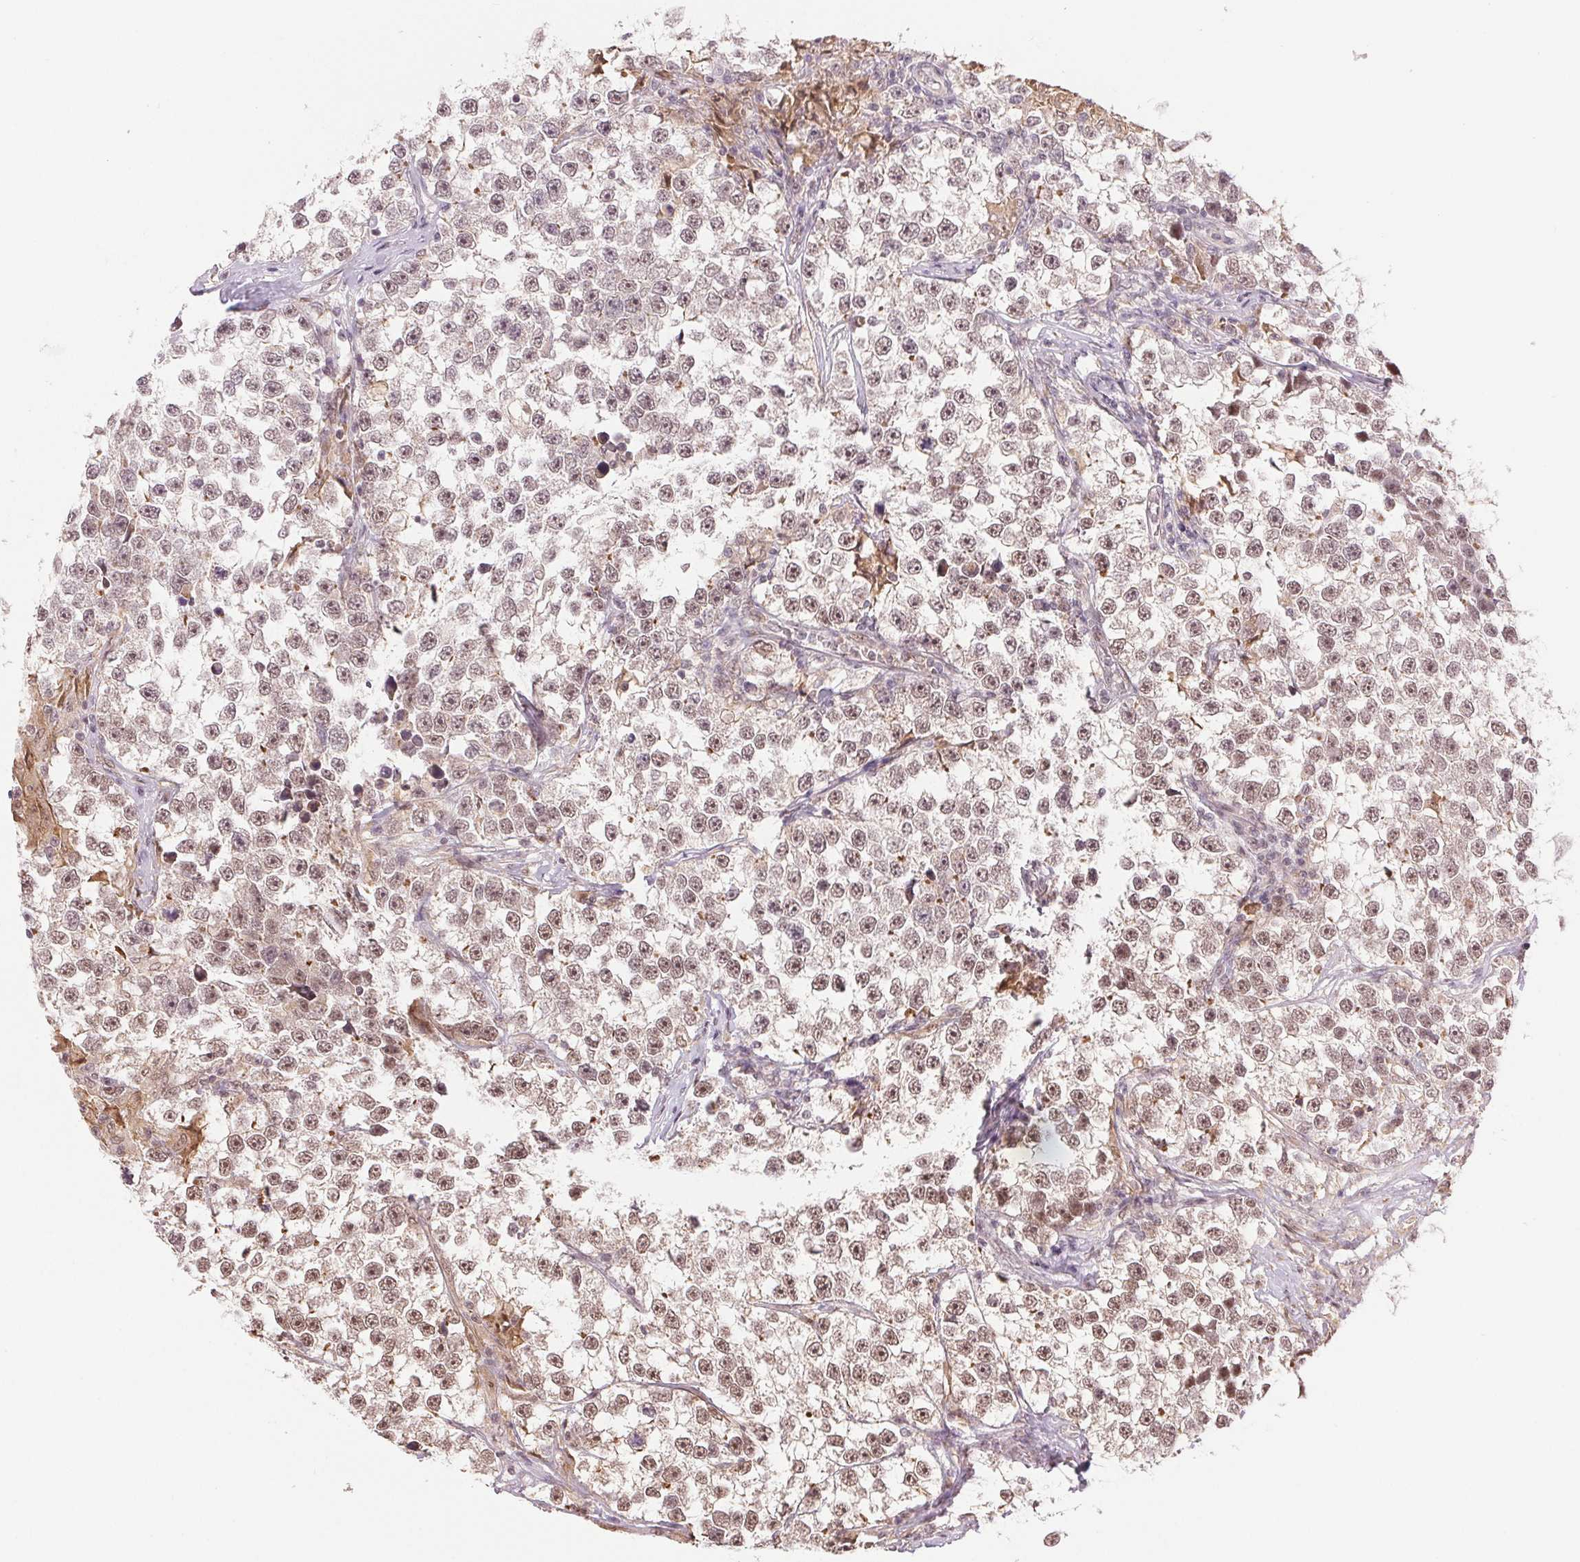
{"staining": {"intensity": "moderate", "quantity": ">75%", "location": "nuclear"}, "tissue": "testis cancer", "cell_type": "Tumor cells", "image_type": "cancer", "snomed": [{"axis": "morphology", "description": "Seminoma, NOS"}, {"axis": "topography", "description": "Testis"}], "caption": "Testis seminoma was stained to show a protein in brown. There is medium levels of moderate nuclear expression in about >75% of tumor cells.", "gene": "GRHL3", "patient": {"sex": "male", "age": 46}}